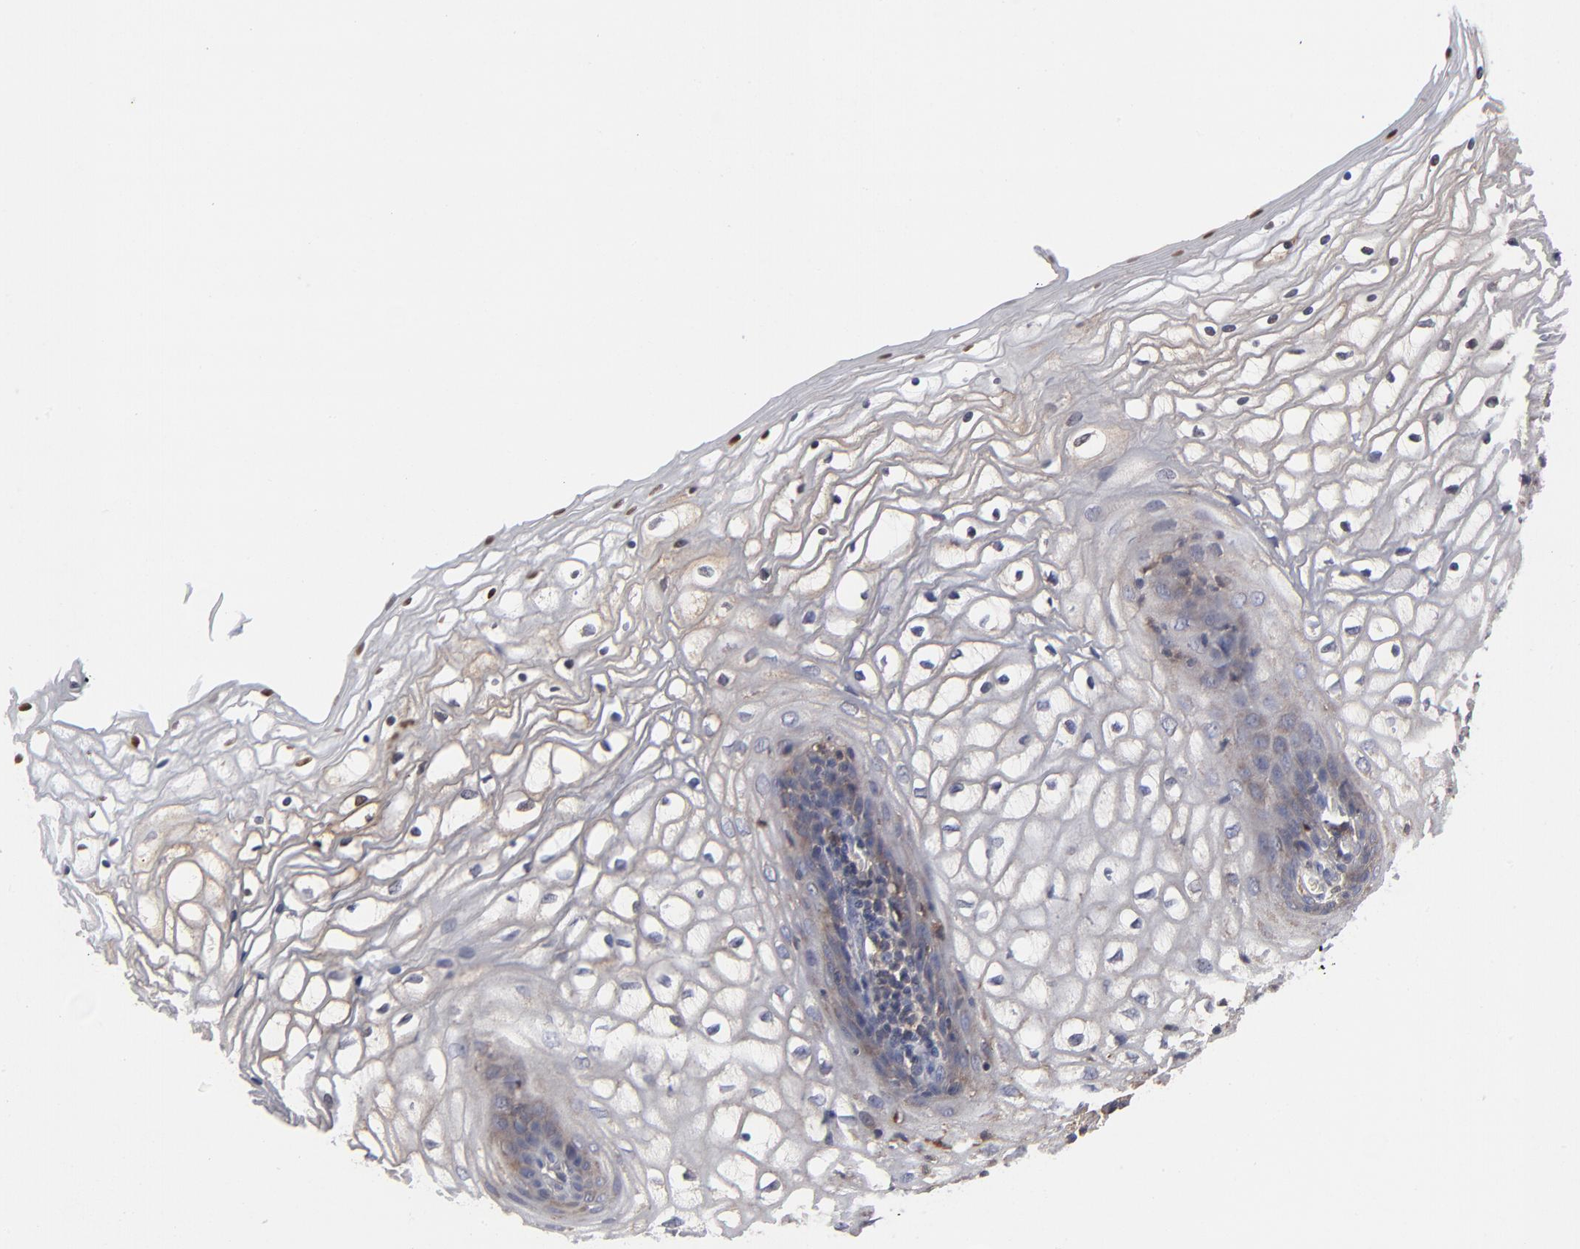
{"staining": {"intensity": "weak", "quantity": ">75%", "location": "cytoplasmic/membranous"}, "tissue": "vagina", "cell_type": "Squamous epithelial cells", "image_type": "normal", "snomed": [{"axis": "morphology", "description": "Normal tissue, NOS"}, {"axis": "topography", "description": "Vagina"}], "caption": "Immunohistochemistry photomicrograph of normal vagina stained for a protein (brown), which reveals low levels of weak cytoplasmic/membranous expression in about >75% of squamous epithelial cells.", "gene": "MAP2K1", "patient": {"sex": "female", "age": 34}}